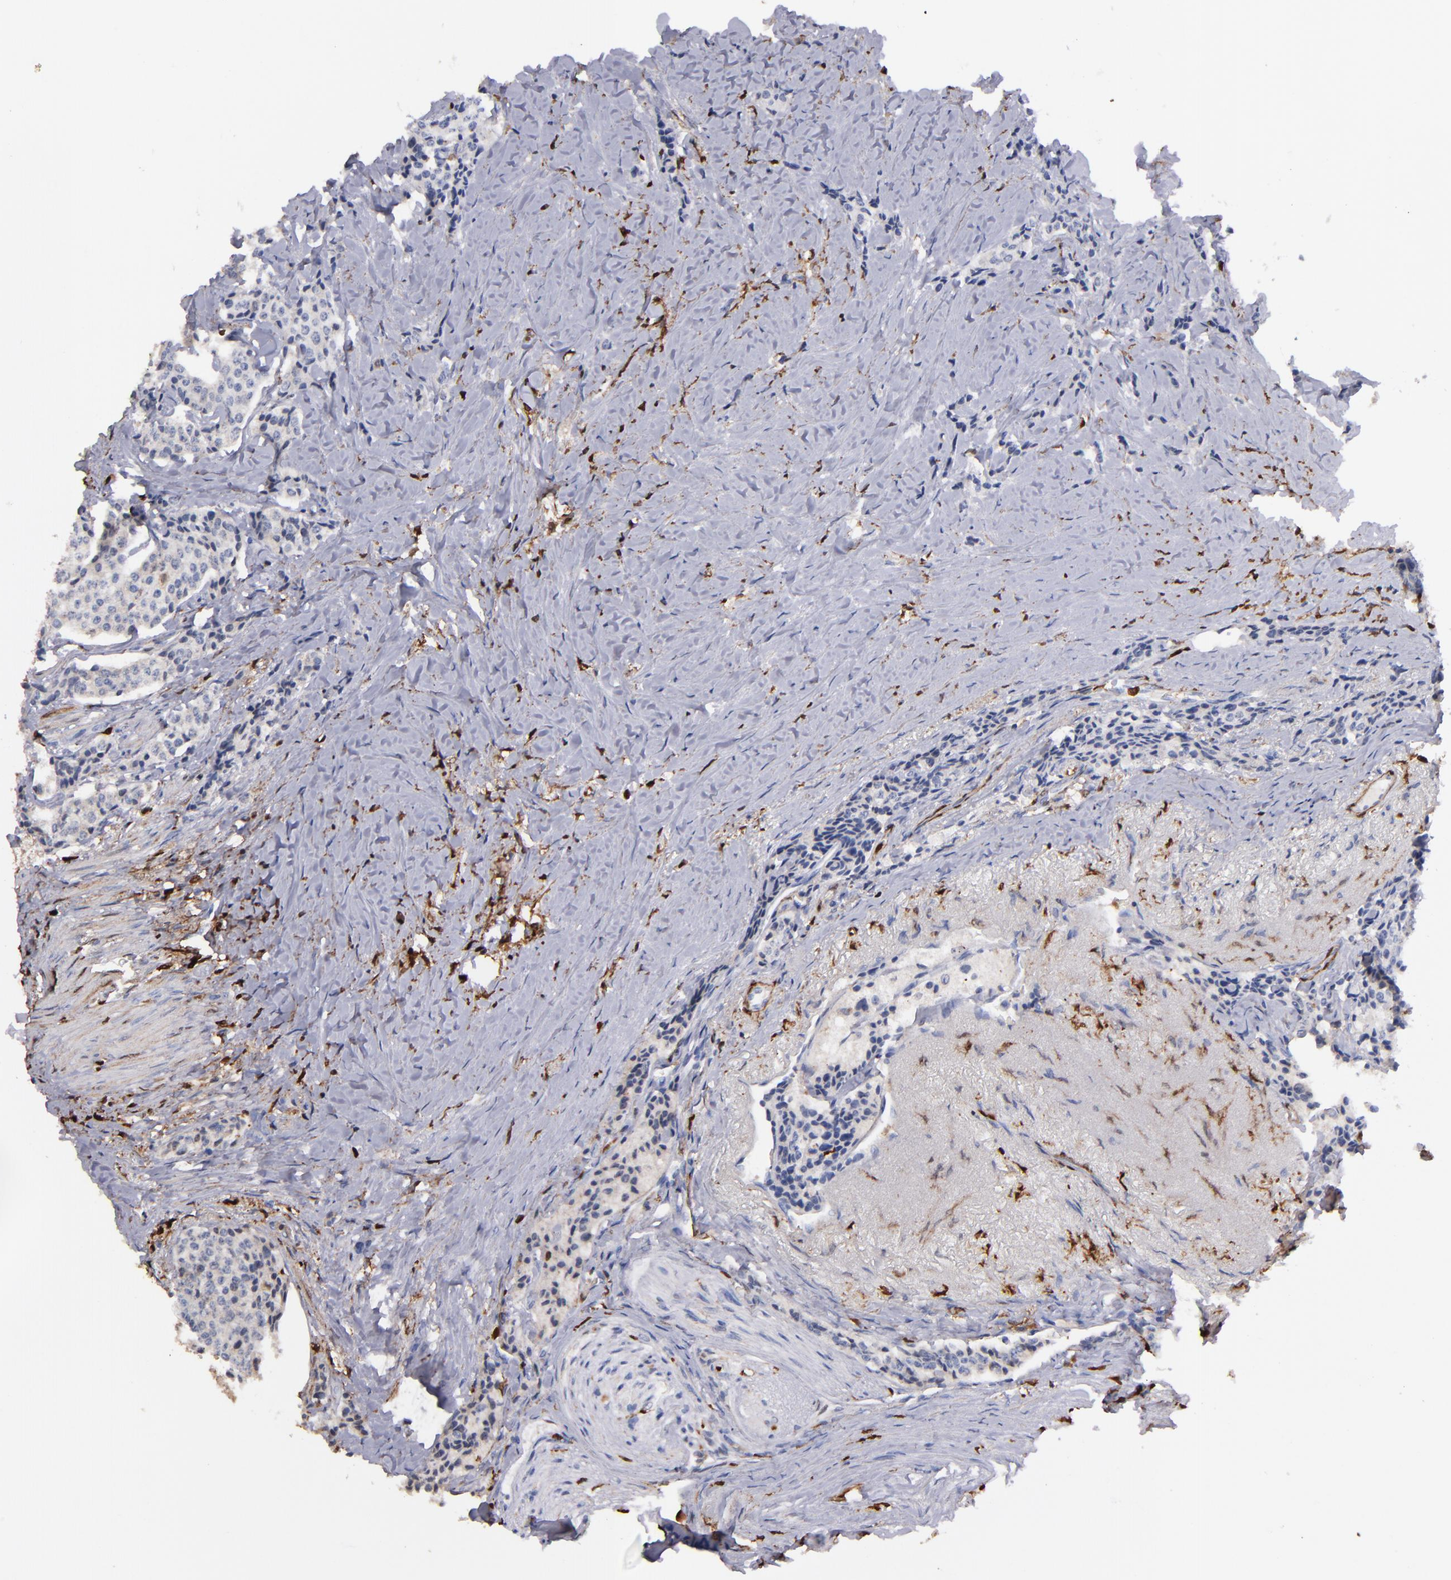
{"staining": {"intensity": "negative", "quantity": "none", "location": "none"}, "tissue": "carcinoid", "cell_type": "Tumor cells", "image_type": "cancer", "snomed": [{"axis": "morphology", "description": "Carcinoid, malignant, NOS"}, {"axis": "topography", "description": "Colon"}], "caption": "IHC histopathology image of malignant carcinoid stained for a protein (brown), which reveals no expression in tumor cells. Brightfield microscopy of immunohistochemistry (IHC) stained with DAB (brown) and hematoxylin (blue), captured at high magnification.", "gene": "S100A4", "patient": {"sex": "female", "age": 61}}